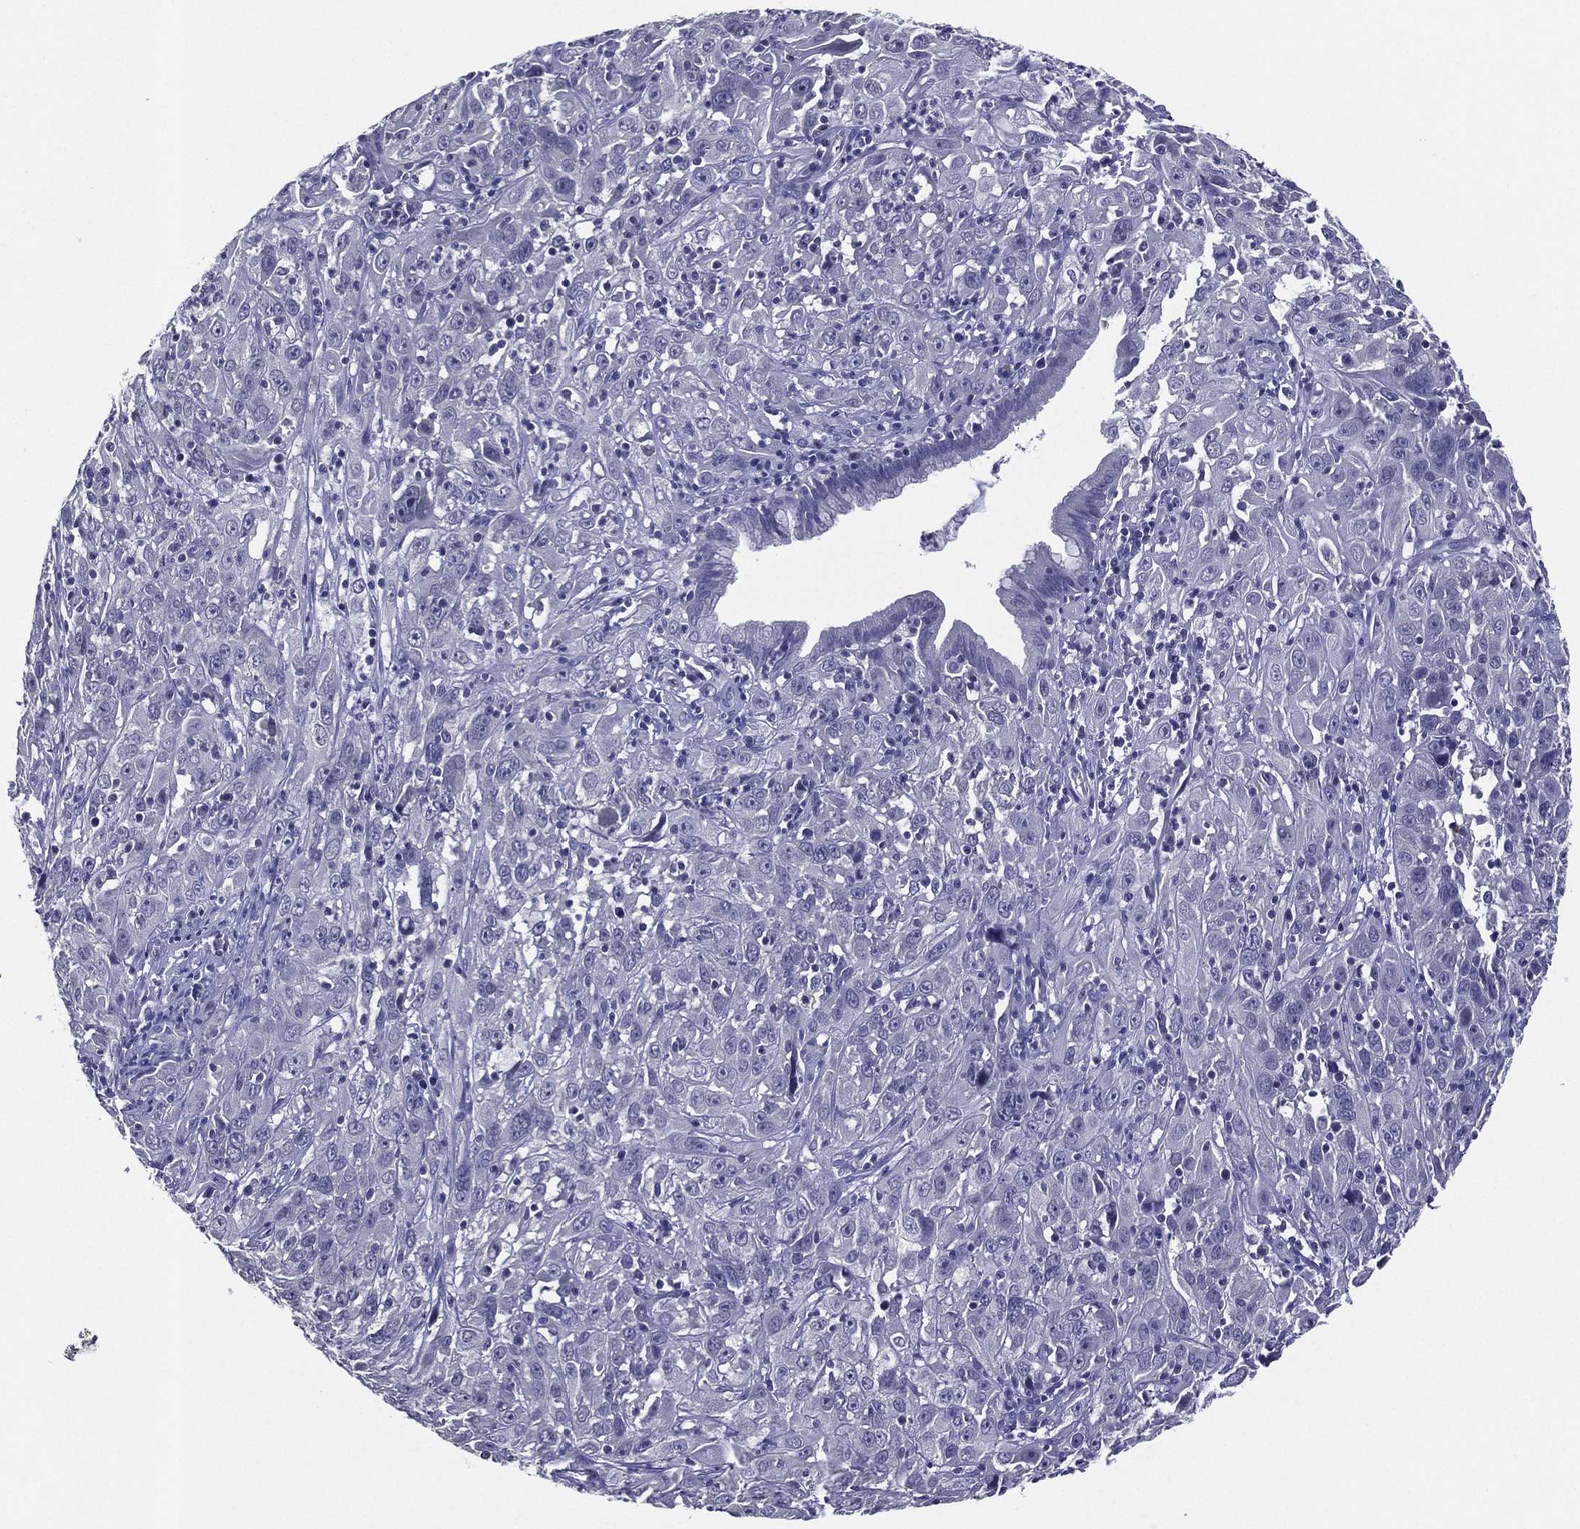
{"staining": {"intensity": "negative", "quantity": "none", "location": "none"}, "tissue": "cervical cancer", "cell_type": "Tumor cells", "image_type": "cancer", "snomed": [{"axis": "morphology", "description": "Squamous cell carcinoma, NOS"}, {"axis": "topography", "description": "Cervix"}], "caption": "High power microscopy image of an immunohistochemistry (IHC) micrograph of squamous cell carcinoma (cervical), revealing no significant staining in tumor cells. Brightfield microscopy of immunohistochemistry (IHC) stained with DAB (3,3'-diaminobenzidine) (brown) and hematoxylin (blue), captured at high magnification.", "gene": "SLC13A4", "patient": {"sex": "female", "age": 32}}